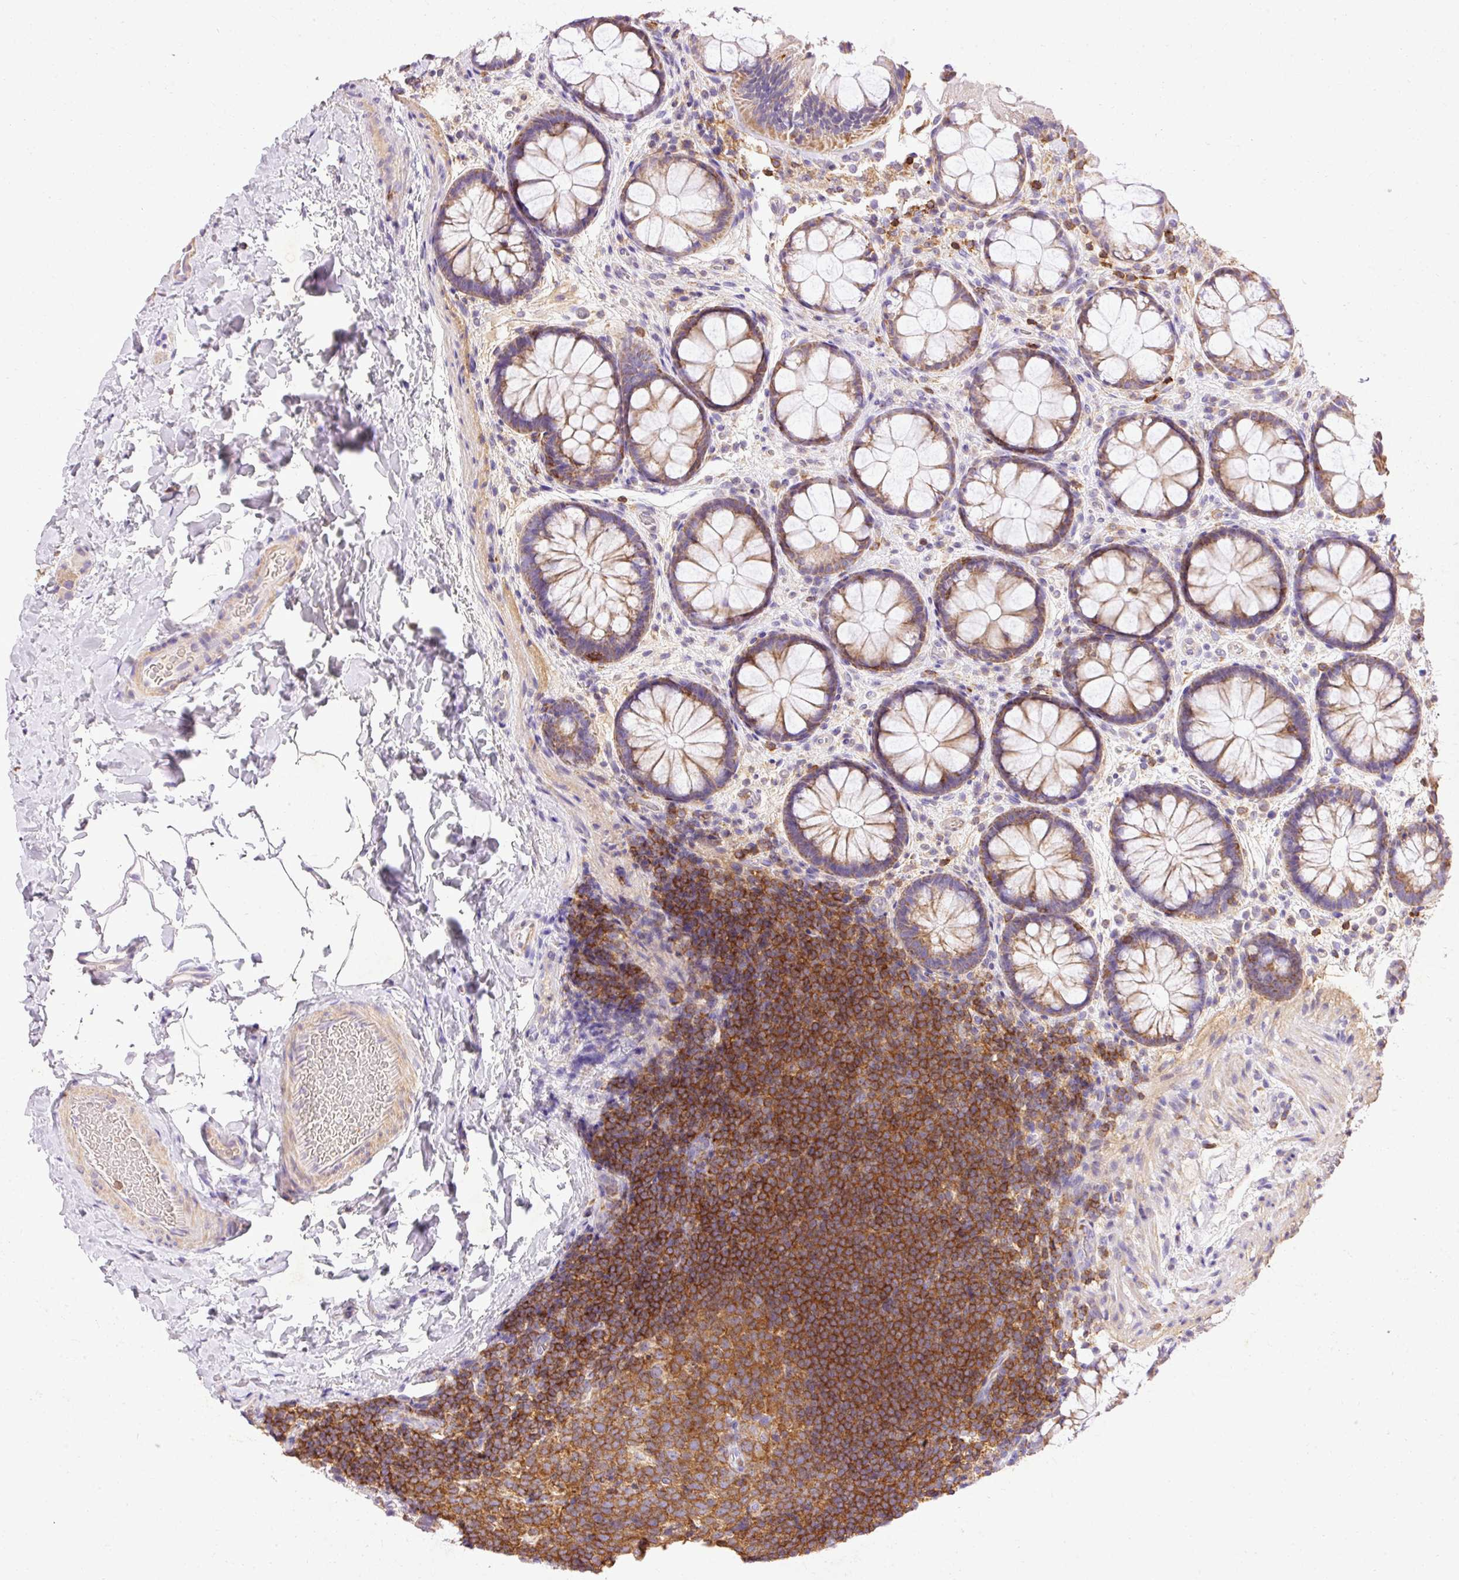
{"staining": {"intensity": "negative", "quantity": "none", "location": "none"}, "tissue": "colon", "cell_type": "Endothelial cells", "image_type": "normal", "snomed": [{"axis": "morphology", "description": "Normal tissue, NOS"}, {"axis": "topography", "description": "Colon"}], "caption": "IHC photomicrograph of benign colon: colon stained with DAB (3,3'-diaminobenzidine) demonstrates no significant protein positivity in endothelial cells. (Stains: DAB (3,3'-diaminobenzidine) immunohistochemistry (IHC) with hematoxylin counter stain, Microscopy: brightfield microscopy at high magnification).", "gene": "IMMT", "patient": {"sex": "male", "age": 46}}